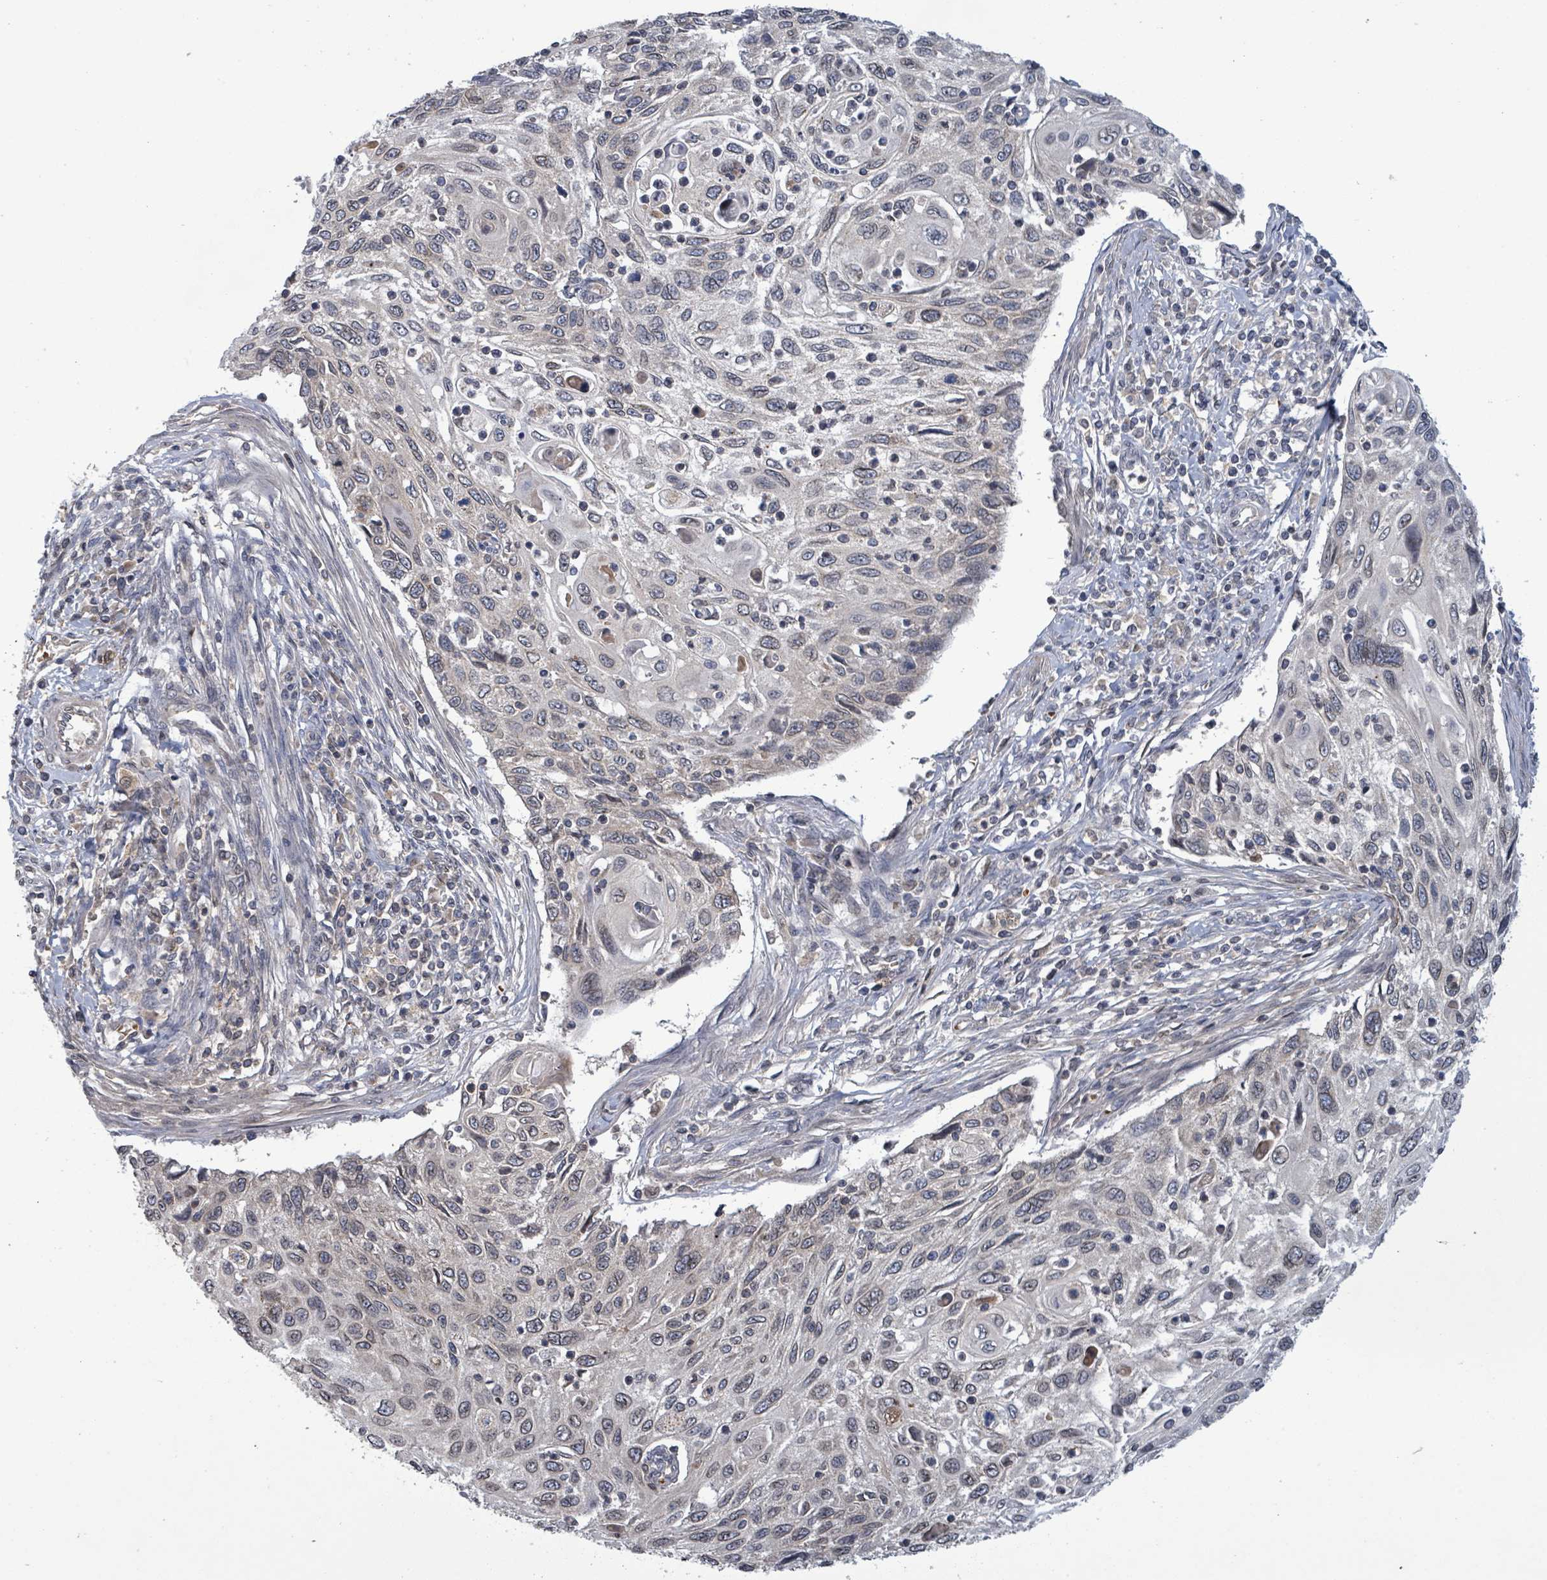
{"staining": {"intensity": "negative", "quantity": "none", "location": "none"}, "tissue": "cervical cancer", "cell_type": "Tumor cells", "image_type": "cancer", "snomed": [{"axis": "morphology", "description": "Squamous cell carcinoma, NOS"}, {"axis": "topography", "description": "Cervix"}], "caption": "This is a photomicrograph of immunohistochemistry (IHC) staining of cervical cancer, which shows no staining in tumor cells. The staining was performed using DAB (3,3'-diaminobenzidine) to visualize the protein expression in brown, while the nuclei were stained in blue with hematoxylin (Magnification: 20x).", "gene": "GRM8", "patient": {"sex": "female", "age": 70}}